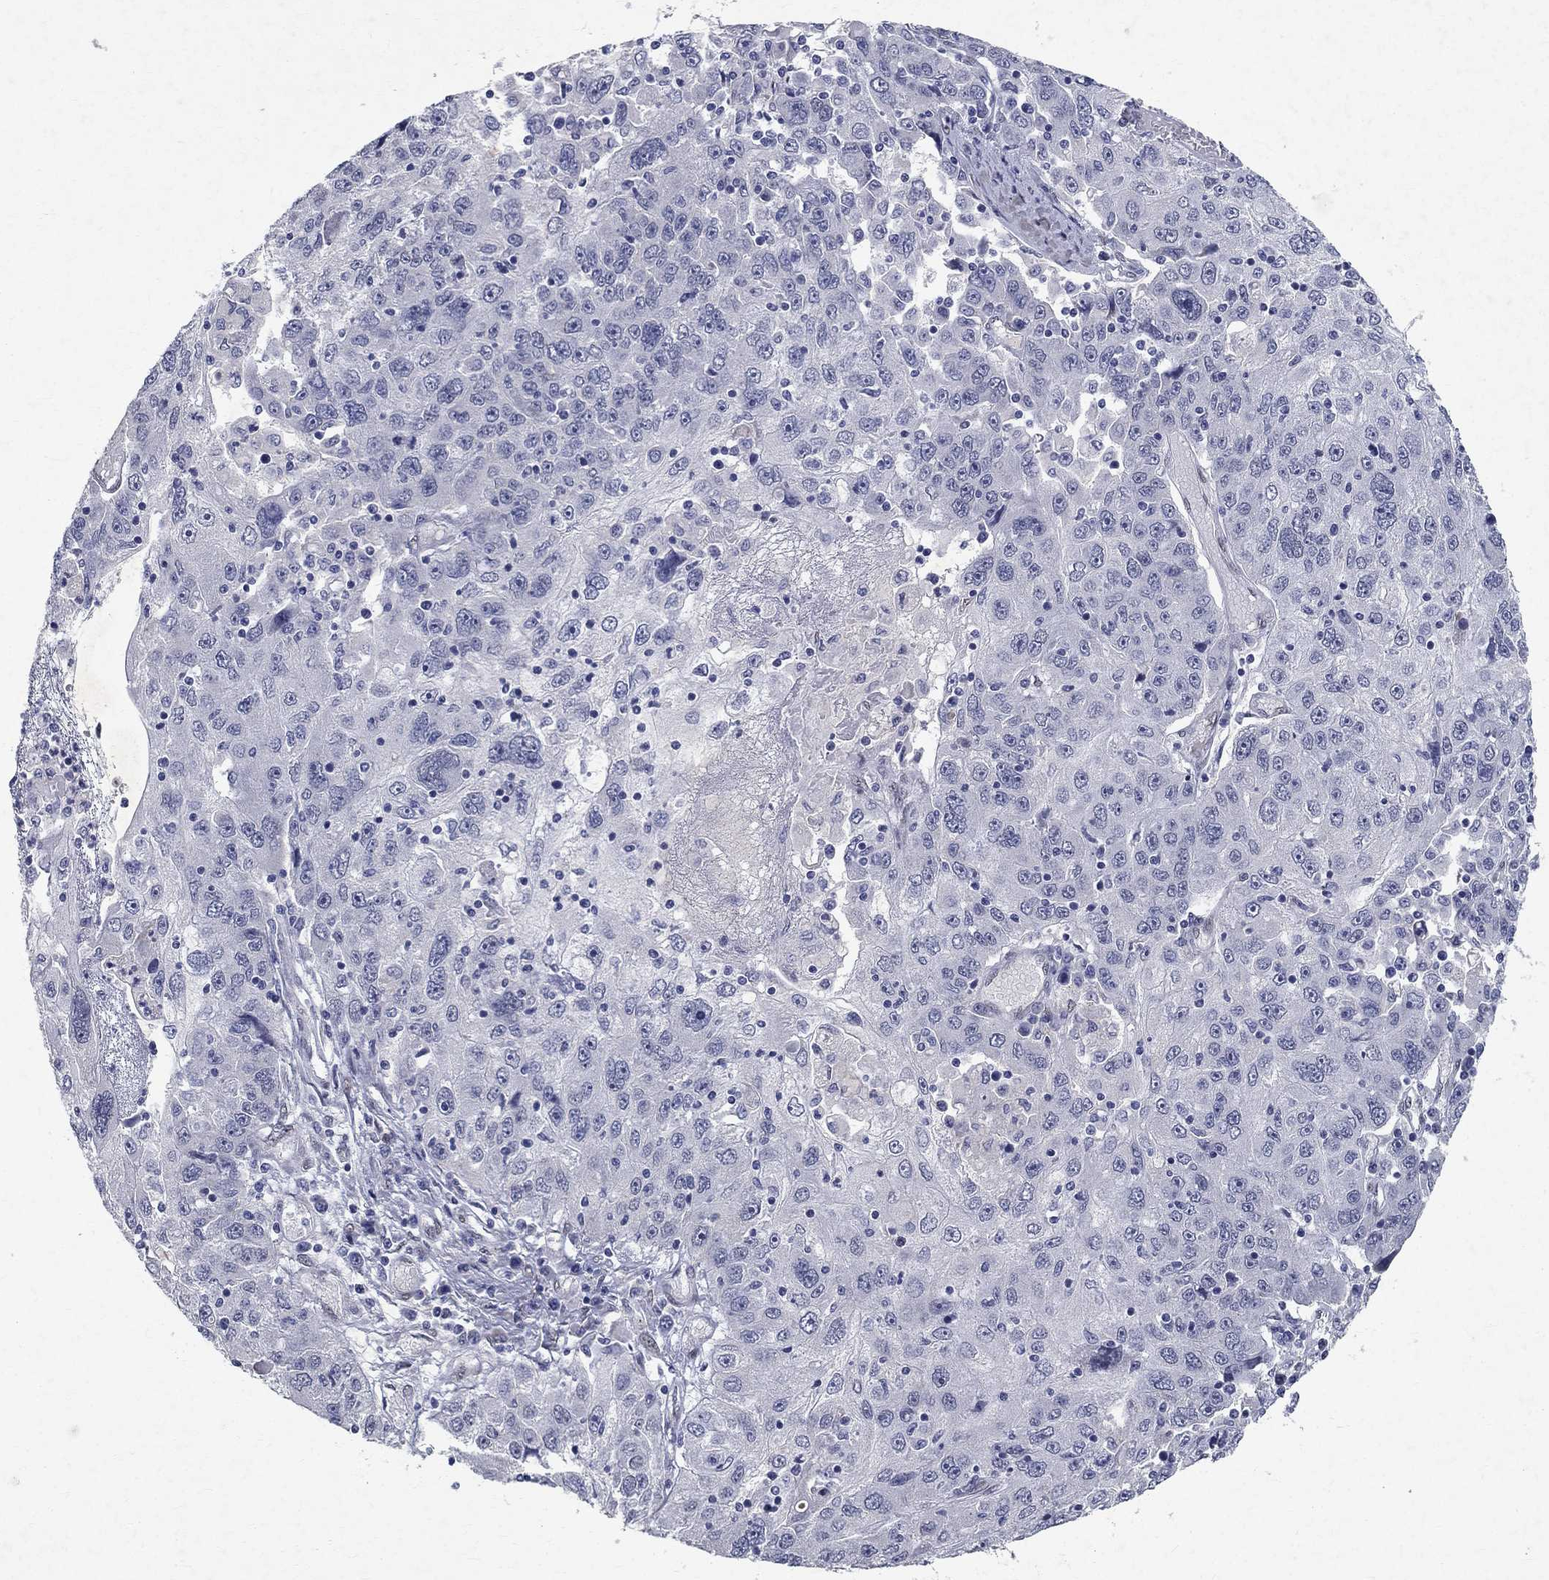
{"staining": {"intensity": "negative", "quantity": "none", "location": "none"}, "tissue": "stomach cancer", "cell_type": "Tumor cells", "image_type": "cancer", "snomed": [{"axis": "morphology", "description": "Adenocarcinoma, NOS"}, {"axis": "topography", "description": "Stomach"}], "caption": "DAB immunohistochemical staining of stomach cancer displays no significant positivity in tumor cells.", "gene": "RBFOX1", "patient": {"sex": "male", "age": 56}}